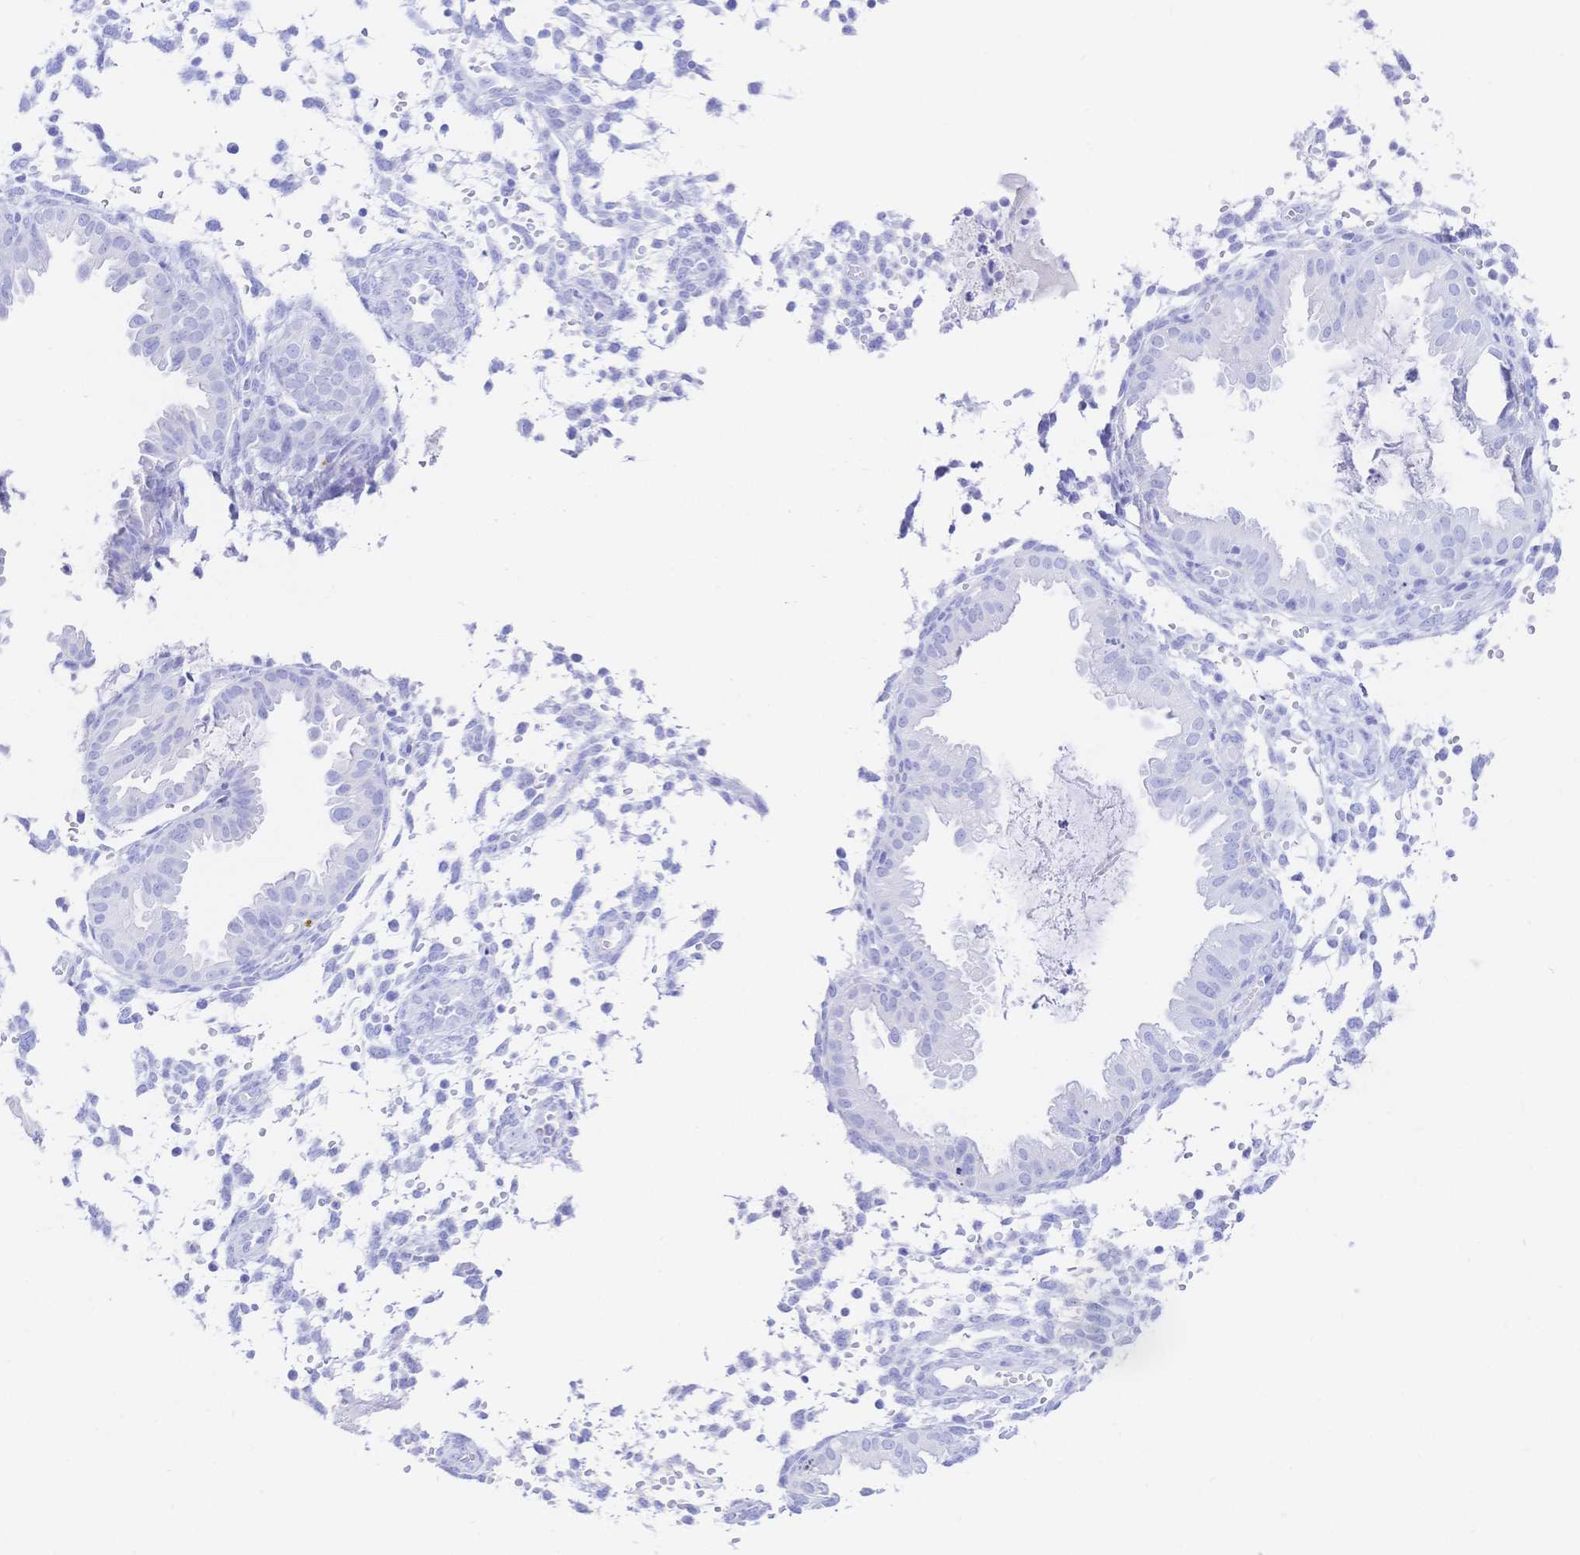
{"staining": {"intensity": "negative", "quantity": "none", "location": "none"}, "tissue": "endometrium", "cell_type": "Cells in endometrial stroma", "image_type": "normal", "snomed": [{"axis": "morphology", "description": "Normal tissue, NOS"}, {"axis": "topography", "description": "Endometrium"}], "caption": "Immunohistochemistry histopathology image of normal endometrium: human endometrium stained with DAB shows no significant protein staining in cells in endometrial stroma.", "gene": "UMOD", "patient": {"sex": "female", "age": 33}}